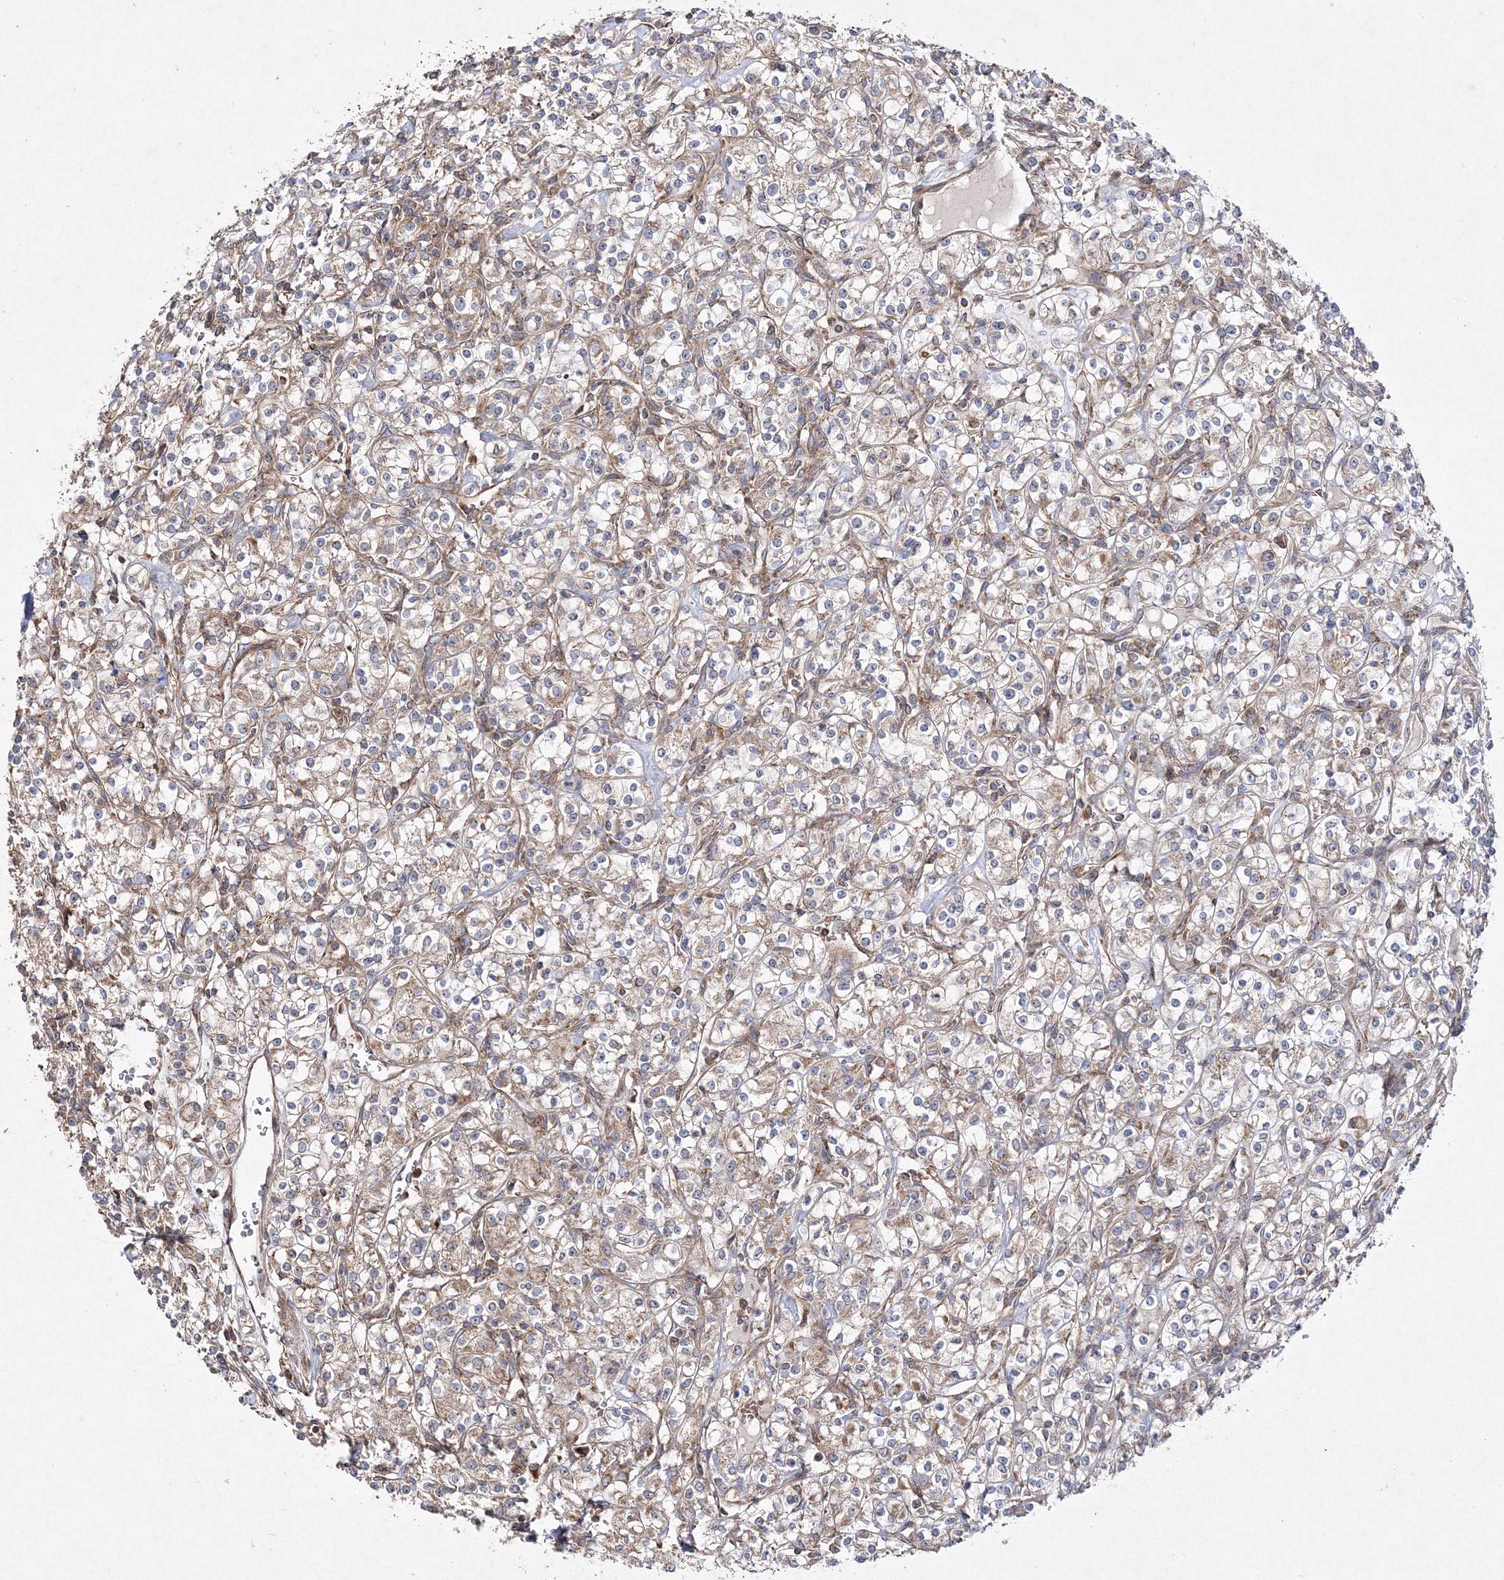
{"staining": {"intensity": "negative", "quantity": "none", "location": "none"}, "tissue": "renal cancer", "cell_type": "Tumor cells", "image_type": "cancer", "snomed": [{"axis": "morphology", "description": "Adenocarcinoma, NOS"}, {"axis": "topography", "description": "Kidney"}], "caption": "Protein analysis of adenocarcinoma (renal) exhibits no significant staining in tumor cells.", "gene": "DNAJC13", "patient": {"sex": "male", "age": 77}}